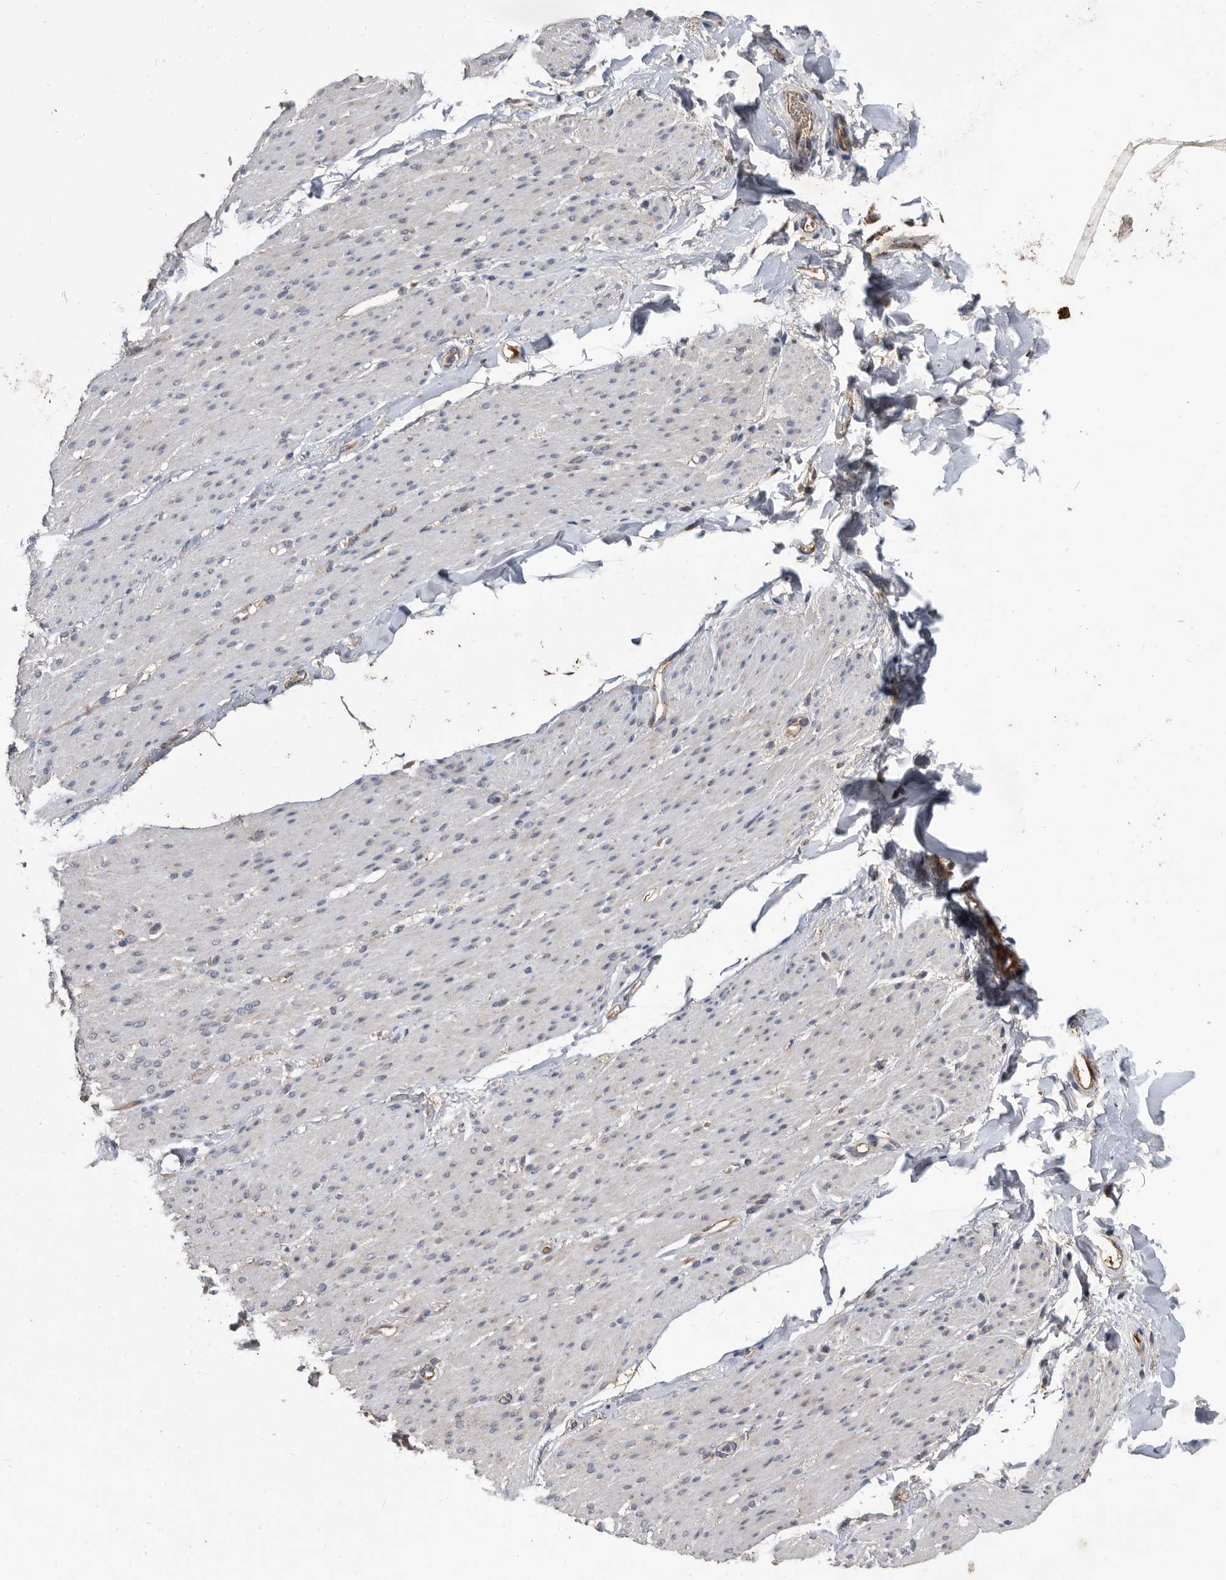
{"staining": {"intensity": "weak", "quantity": "<25%", "location": "cytoplasmic/membranous"}, "tissue": "smooth muscle", "cell_type": "Smooth muscle cells", "image_type": "normal", "snomed": [{"axis": "morphology", "description": "Normal tissue, NOS"}, {"axis": "topography", "description": "Colon"}, {"axis": "topography", "description": "Peripheral nerve tissue"}], "caption": "An immunohistochemistry (IHC) histopathology image of normal smooth muscle is shown. There is no staining in smooth muscle cells of smooth muscle. (Stains: DAB immunohistochemistry (IHC) with hematoxylin counter stain, Microscopy: brightfield microscopy at high magnification).", "gene": "PI15", "patient": {"sex": "female", "age": 61}}